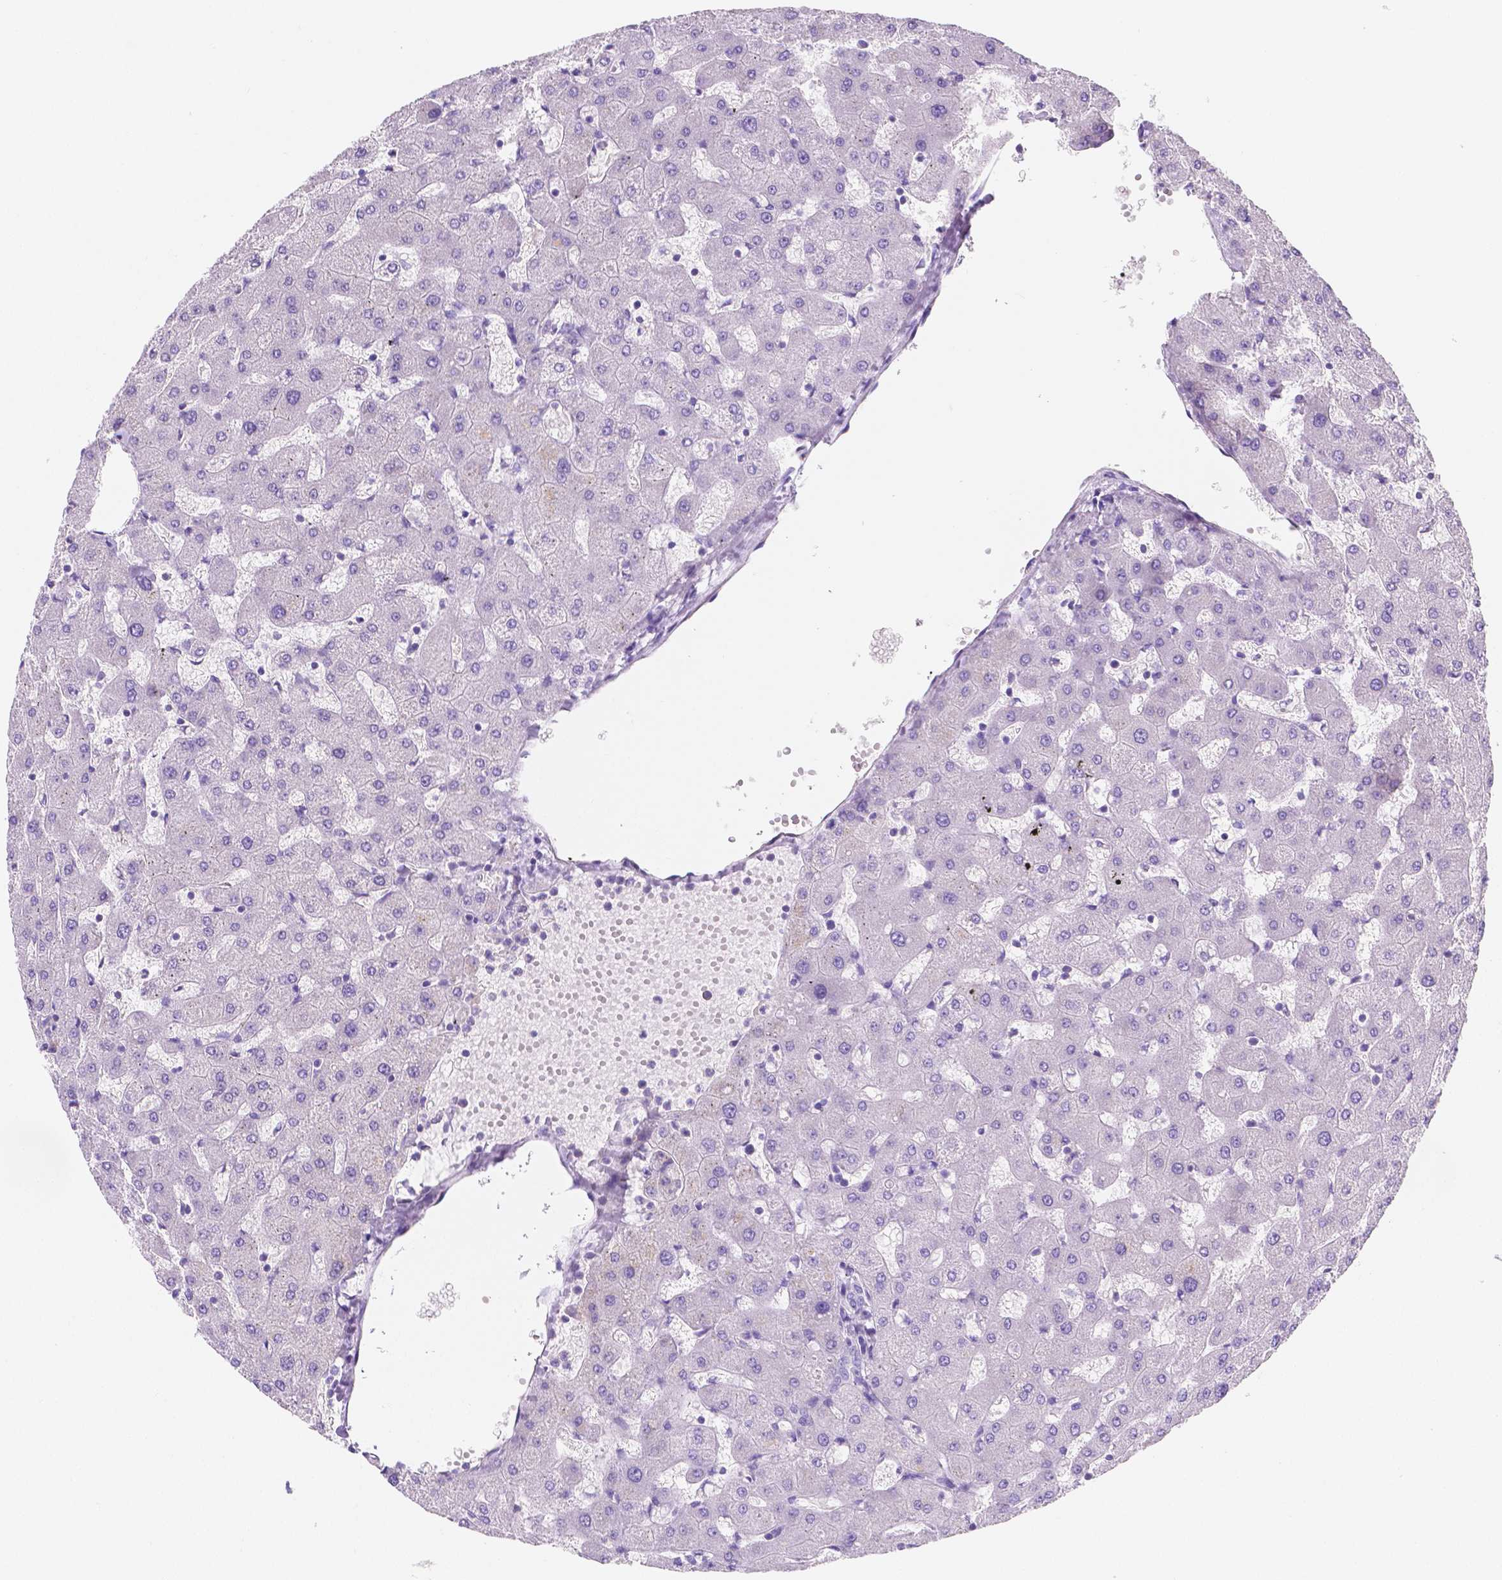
{"staining": {"intensity": "negative", "quantity": "none", "location": "none"}, "tissue": "liver", "cell_type": "Cholangiocytes", "image_type": "normal", "snomed": [{"axis": "morphology", "description": "Normal tissue, NOS"}, {"axis": "topography", "description": "Liver"}], "caption": "Immunohistochemistry (IHC) micrograph of unremarkable liver: liver stained with DAB (3,3'-diaminobenzidine) shows no significant protein expression in cholangiocytes.", "gene": "SGTB", "patient": {"sex": "female", "age": 63}}